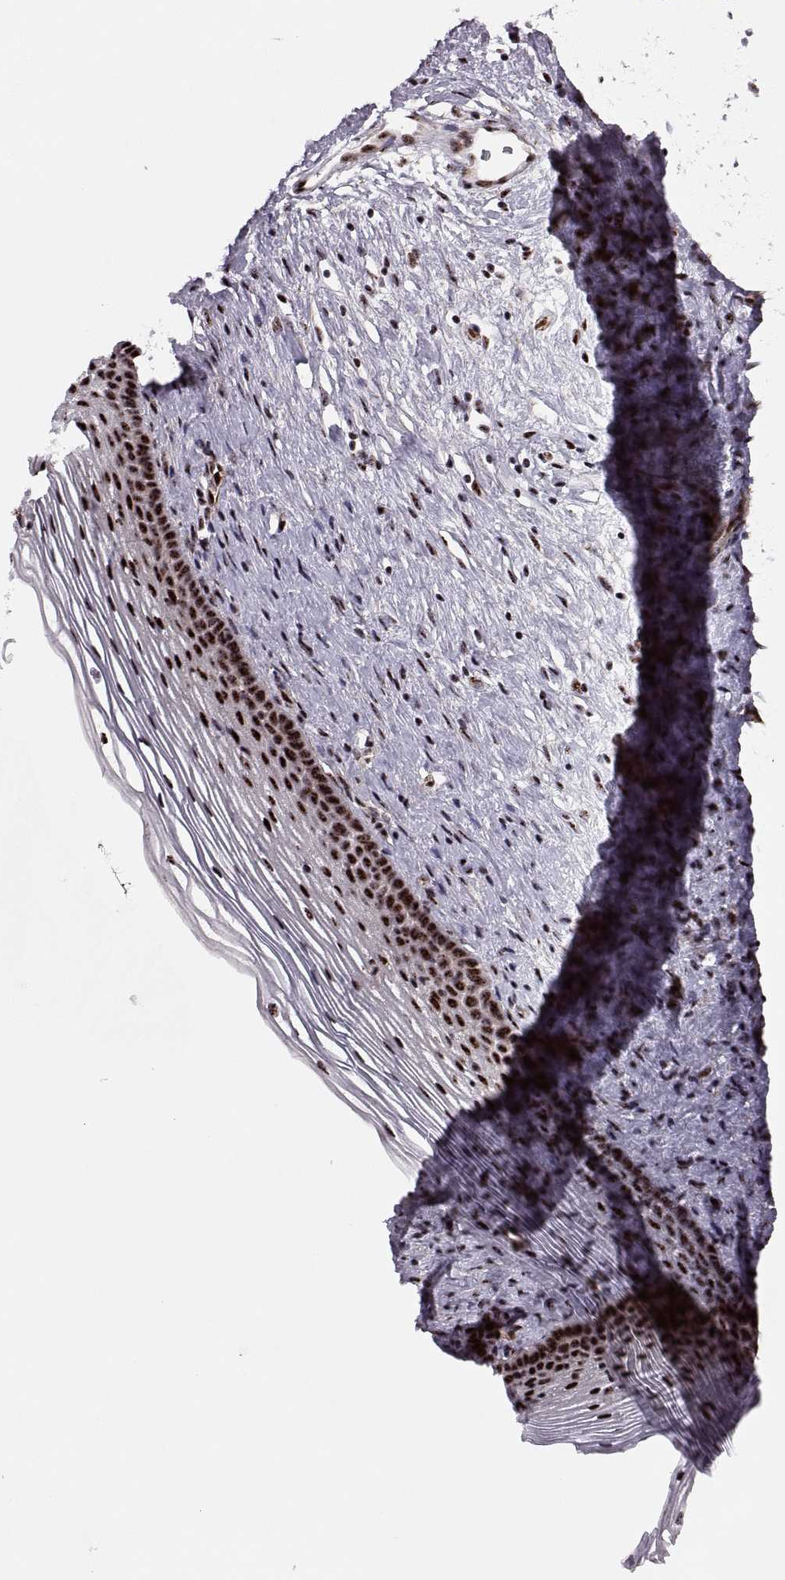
{"staining": {"intensity": "strong", "quantity": ">75%", "location": "nuclear"}, "tissue": "cervix", "cell_type": "Glandular cells", "image_type": "normal", "snomed": [{"axis": "morphology", "description": "Normal tissue, NOS"}, {"axis": "topography", "description": "Cervix"}], "caption": "Cervix stained with DAB (3,3'-diaminobenzidine) IHC displays high levels of strong nuclear staining in approximately >75% of glandular cells.", "gene": "ZCCHC17", "patient": {"sex": "female", "age": 39}}